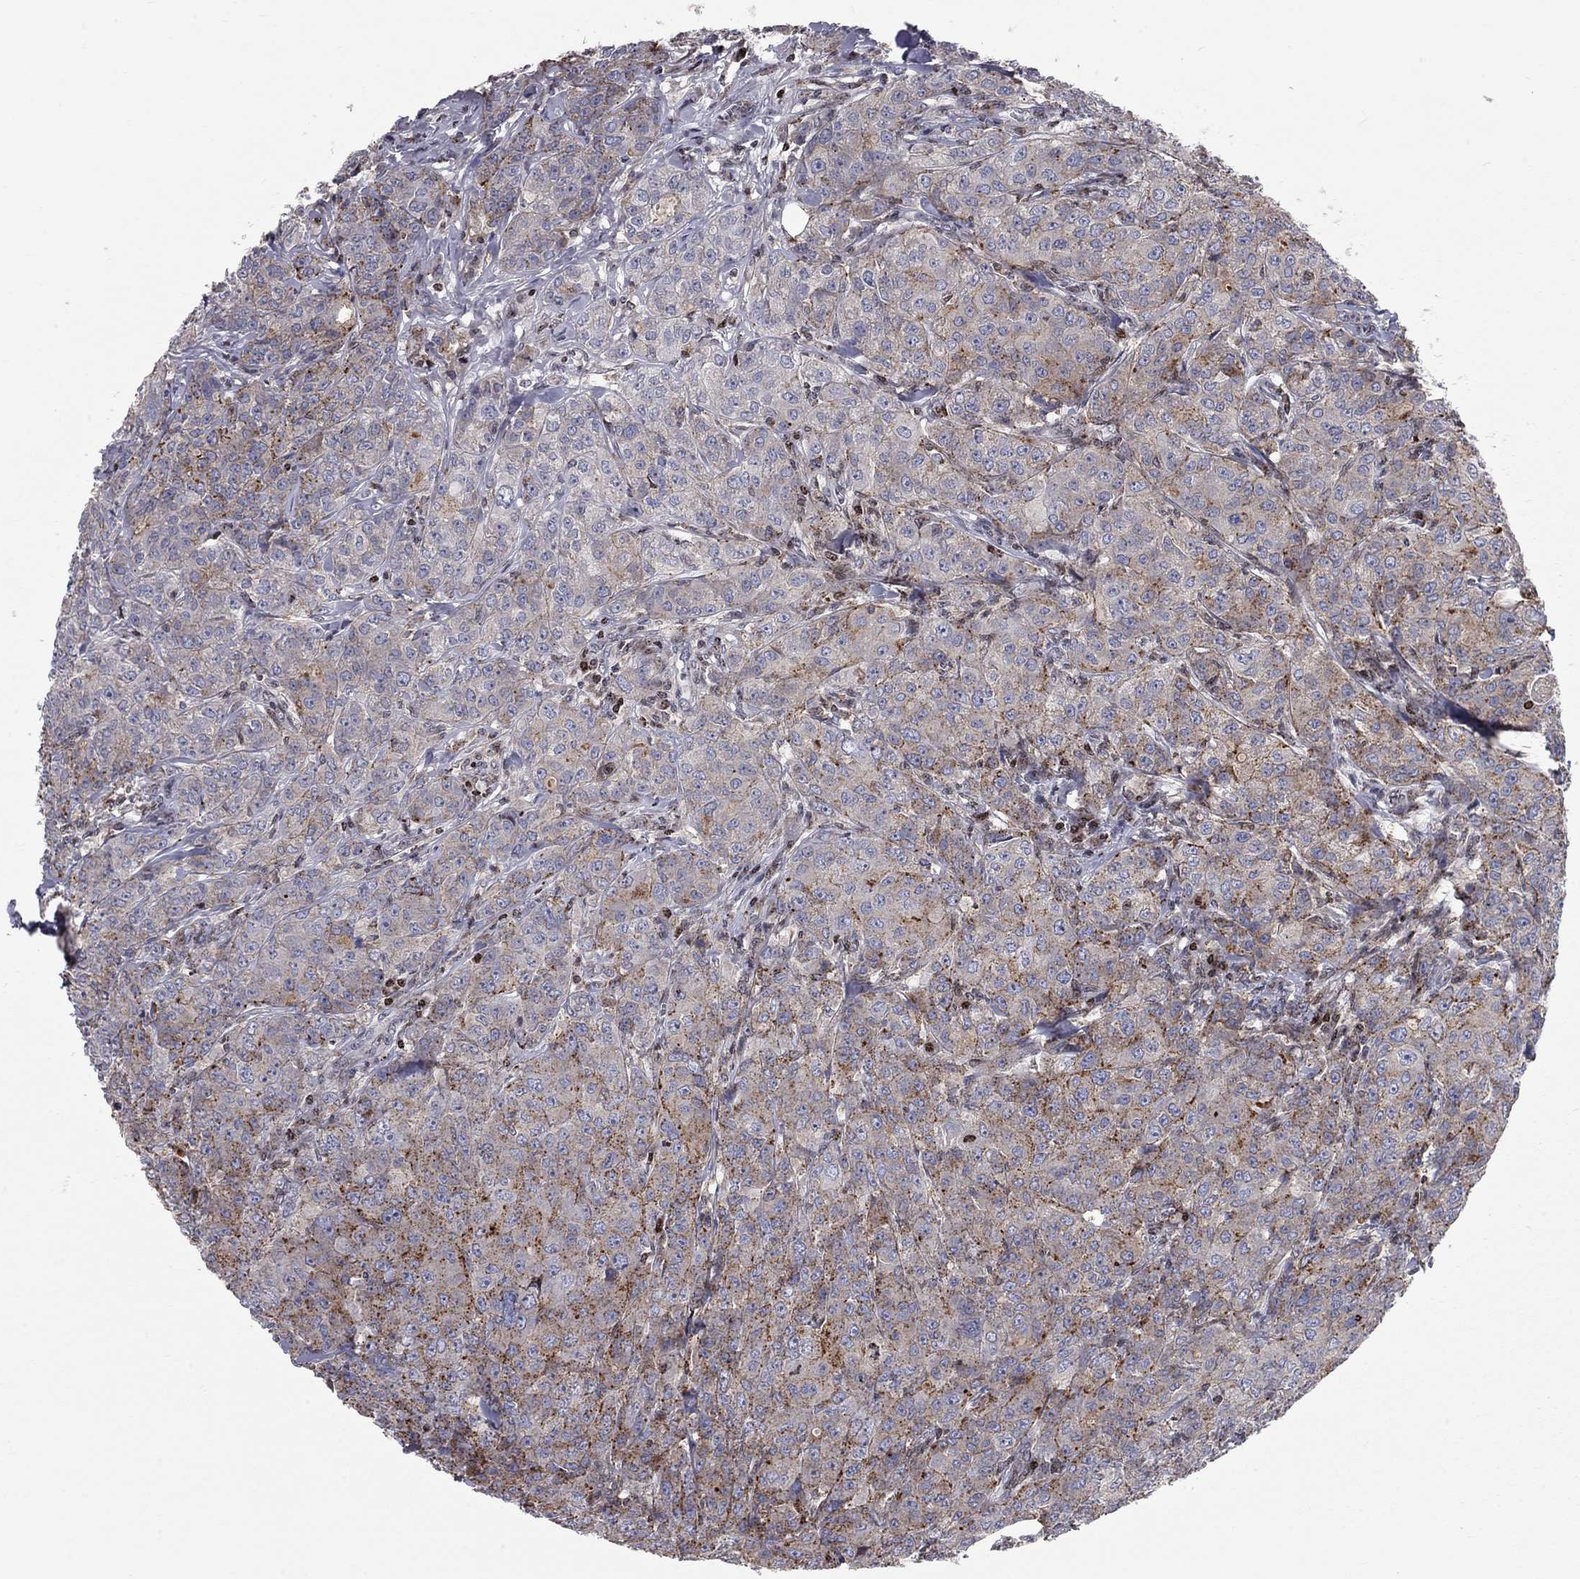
{"staining": {"intensity": "strong", "quantity": "25%-75%", "location": "cytoplasmic/membranous"}, "tissue": "breast cancer", "cell_type": "Tumor cells", "image_type": "cancer", "snomed": [{"axis": "morphology", "description": "Duct carcinoma"}, {"axis": "topography", "description": "Breast"}], "caption": "Breast cancer stained with DAB (3,3'-diaminobenzidine) IHC reveals high levels of strong cytoplasmic/membranous staining in about 25%-75% of tumor cells.", "gene": "ERN2", "patient": {"sex": "female", "age": 43}}